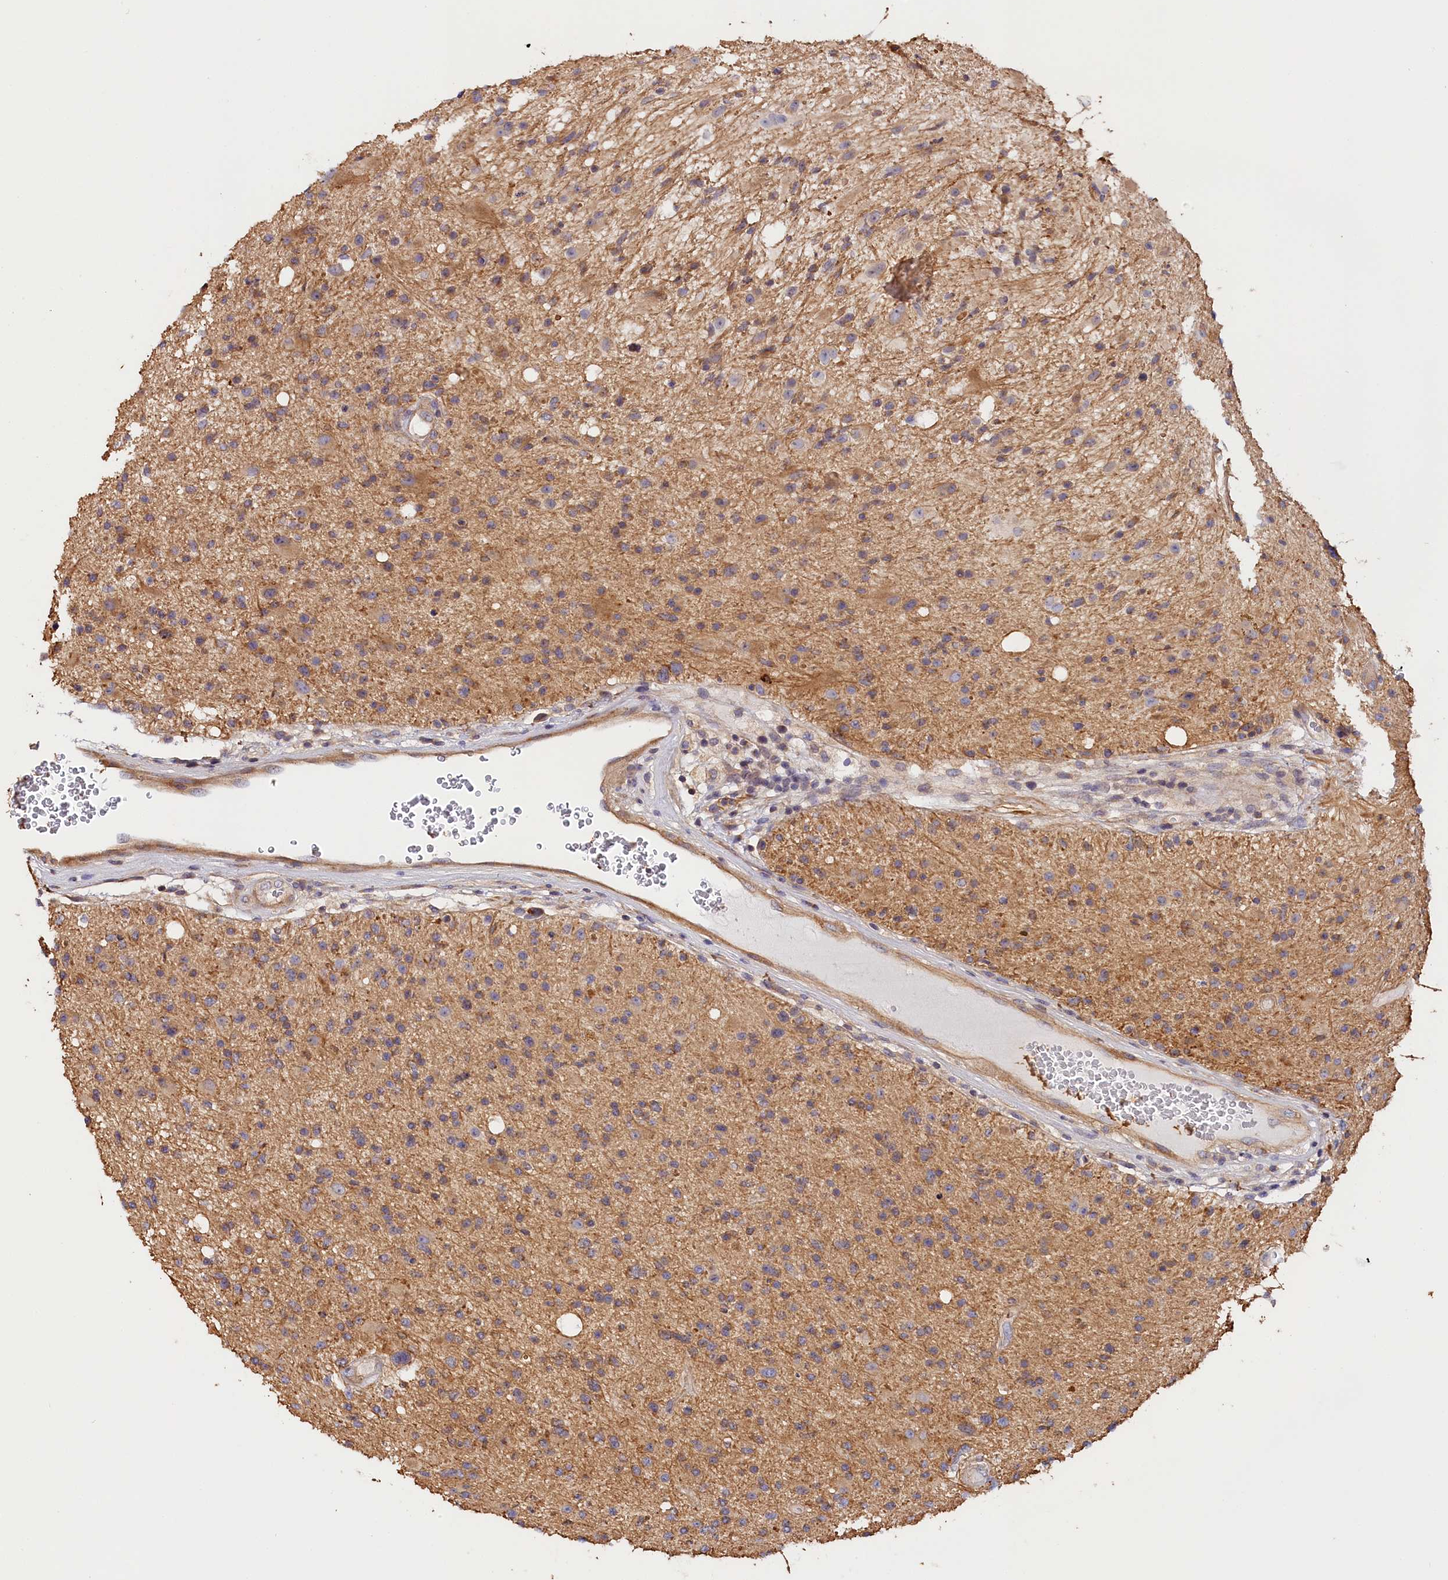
{"staining": {"intensity": "negative", "quantity": "none", "location": "none"}, "tissue": "glioma", "cell_type": "Tumor cells", "image_type": "cancer", "snomed": [{"axis": "morphology", "description": "Glioma, malignant, High grade"}, {"axis": "topography", "description": "Brain"}], "caption": "Tumor cells show no significant expression in glioma.", "gene": "KATNB1", "patient": {"sex": "male", "age": 33}}